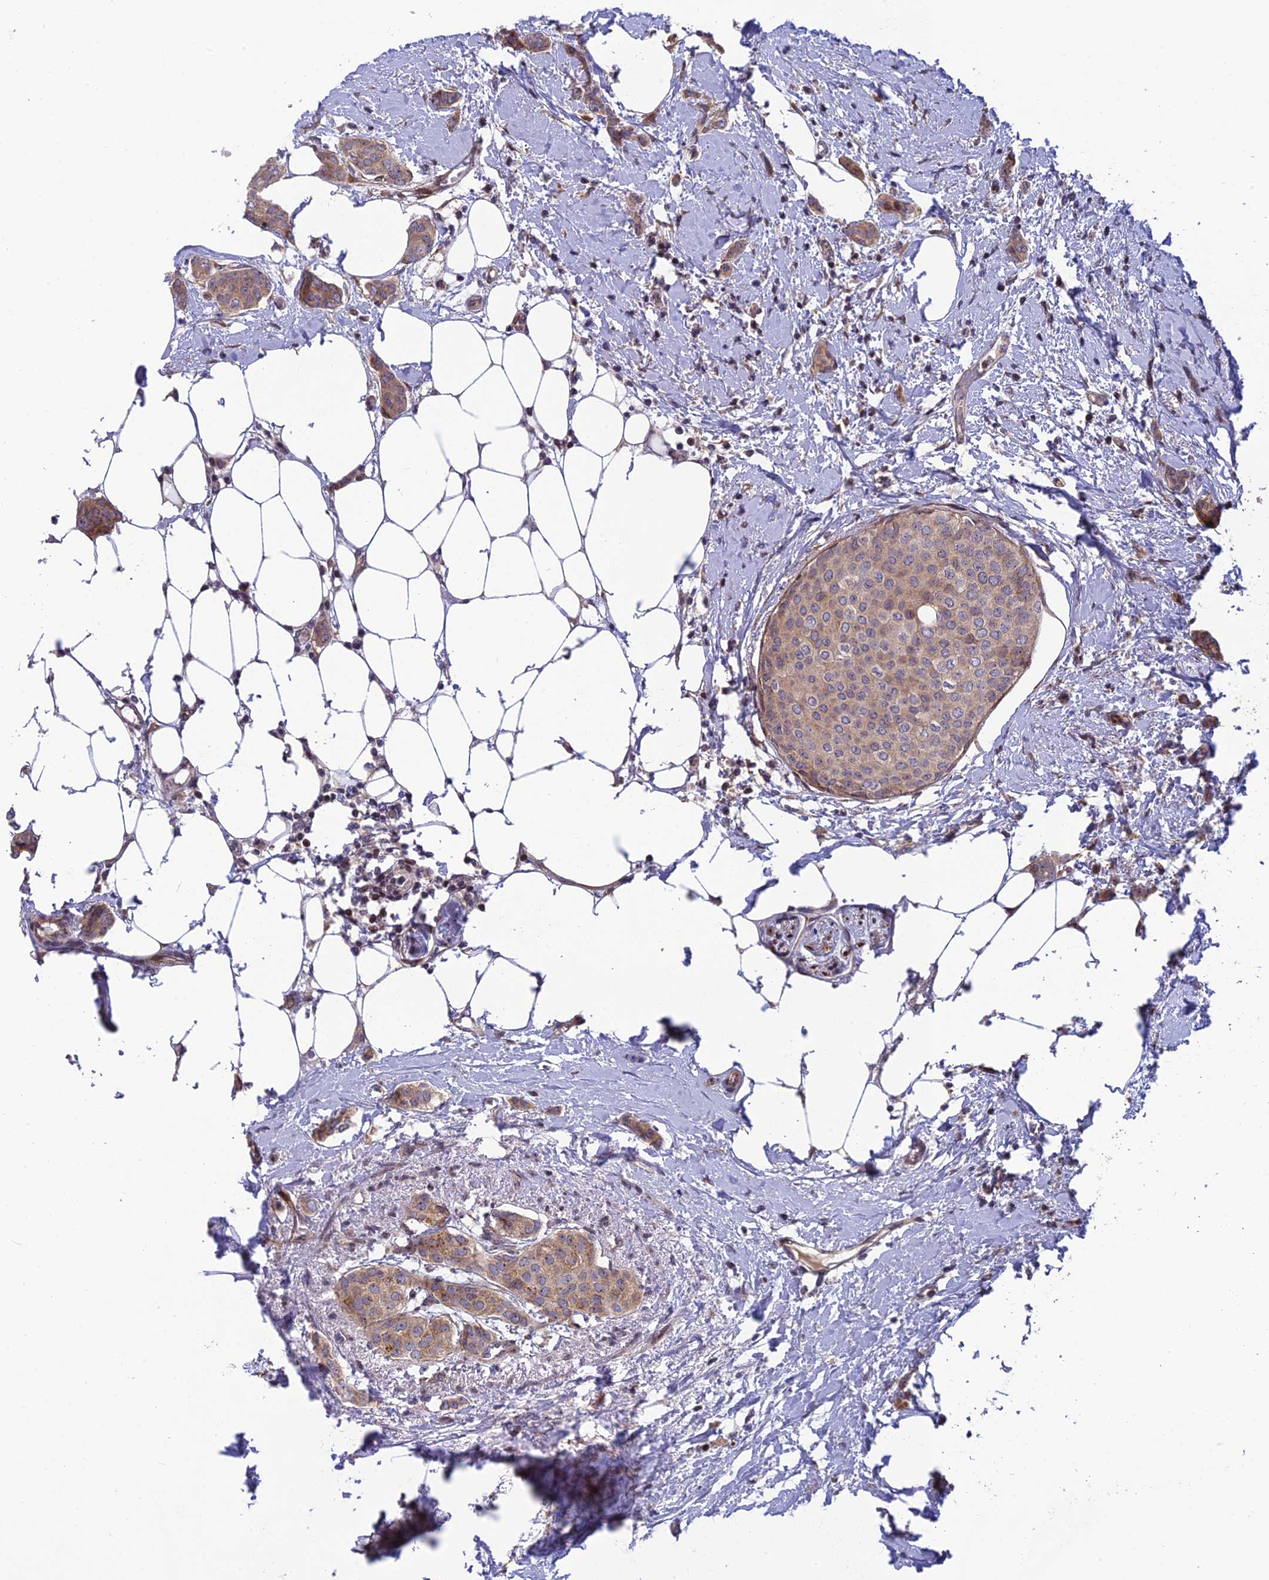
{"staining": {"intensity": "weak", "quantity": ">75%", "location": "cytoplasmic/membranous"}, "tissue": "breast cancer", "cell_type": "Tumor cells", "image_type": "cancer", "snomed": [{"axis": "morphology", "description": "Duct carcinoma"}, {"axis": "topography", "description": "Breast"}], "caption": "A low amount of weak cytoplasmic/membranous staining is appreciated in about >75% of tumor cells in breast cancer (intraductal carcinoma) tissue.", "gene": "SMIM7", "patient": {"sex": "female", "age": 72}}